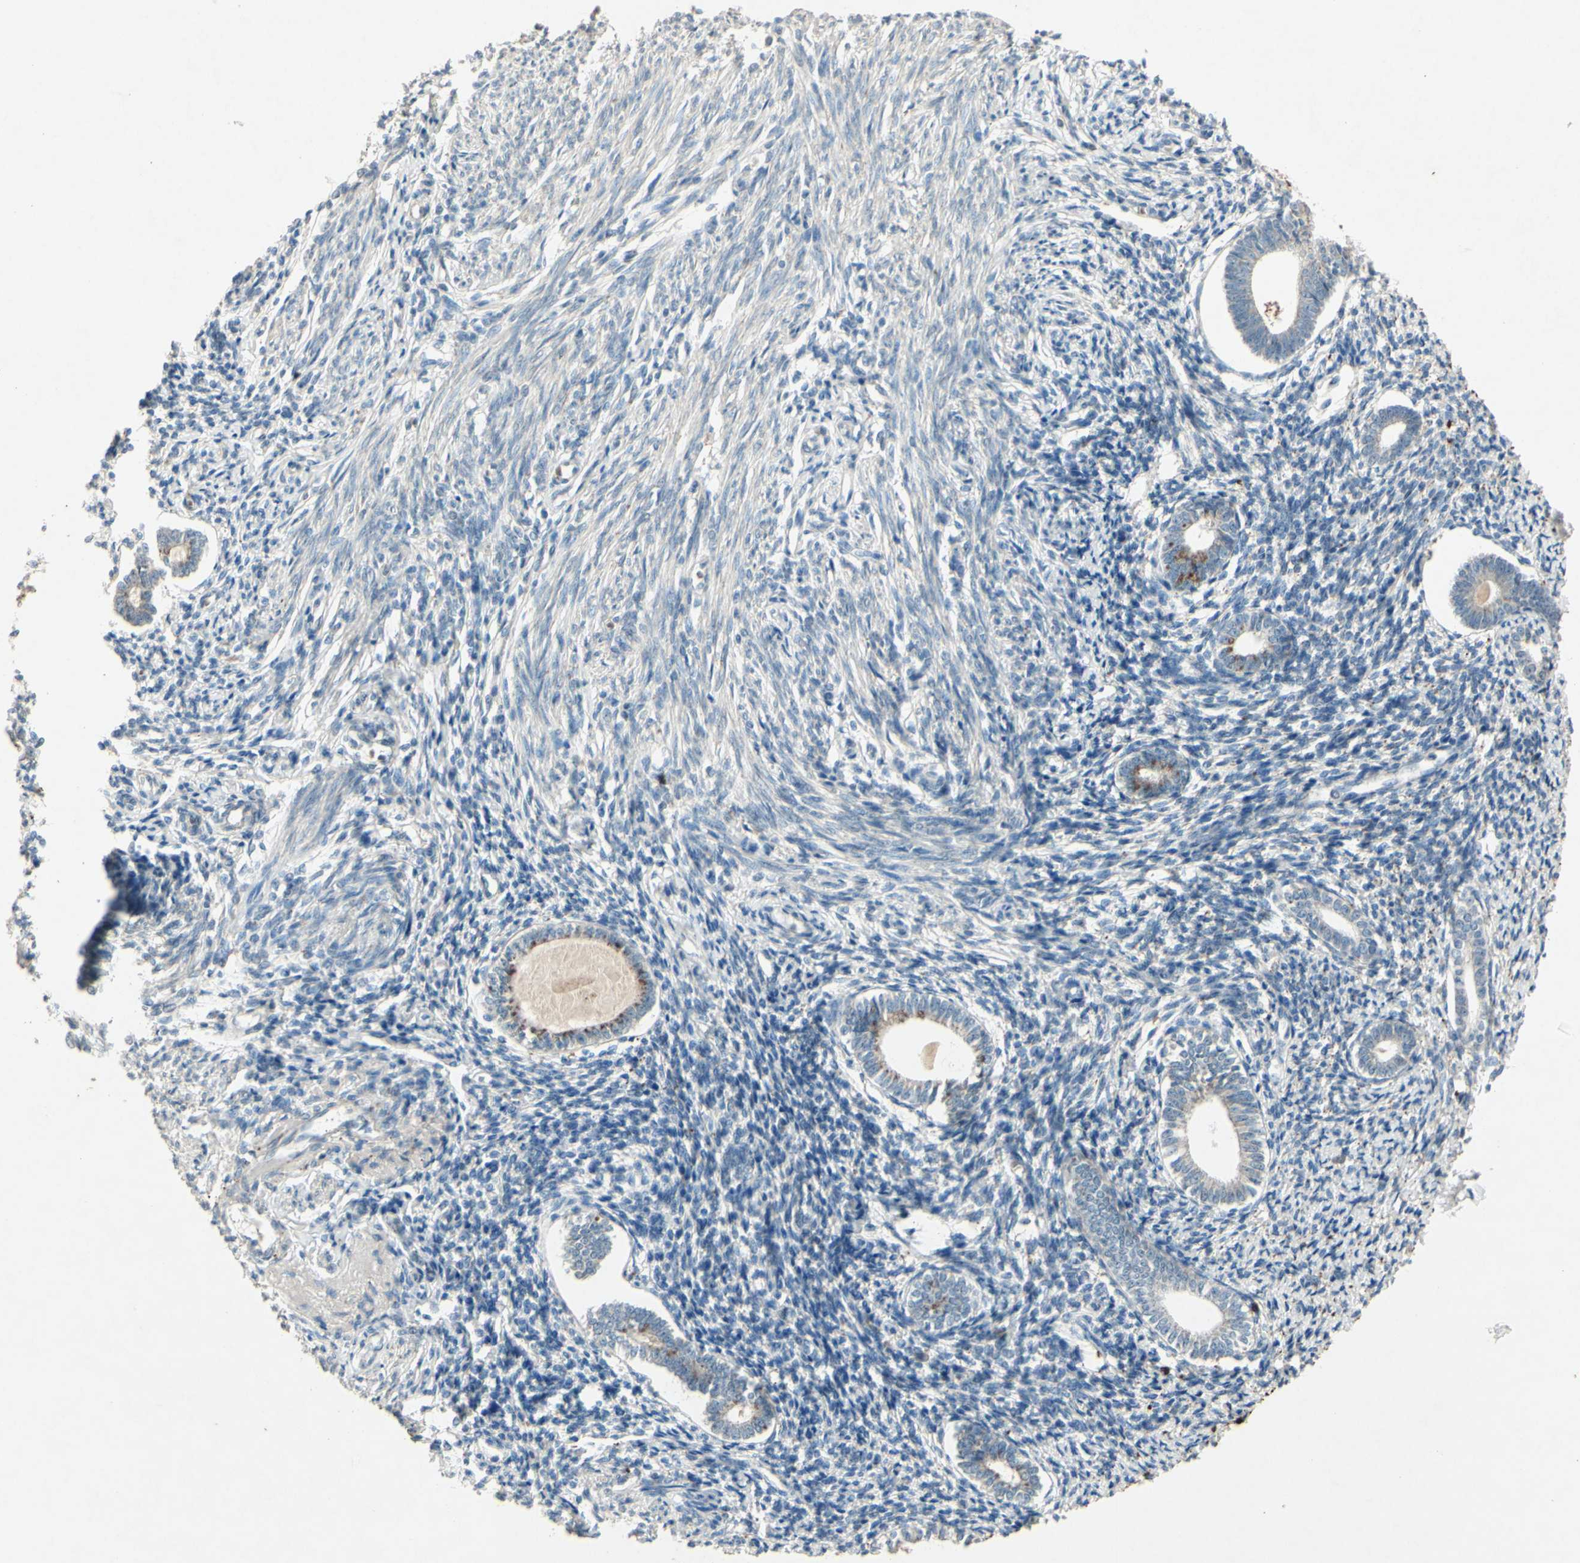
{"staining": {"intensity": "negative", "quantity": "none", "location": "none"}, "tissue": "endometrium", "cell_type": "Cells in endometrial stroma", "image_type": "normal", "snomed": [{"axis": "morphology", "description": "Normal tissue, NOS"}, {"axis": "topography", "description": "Endometrium"}], "caption": "DAB immunohistochemical staining of unremarkable human endometrium exhibits no significant positivity in cells in endometrial stroma.", "gene": "TIMM21", "patient": {"sex": "female", "age": 71}}